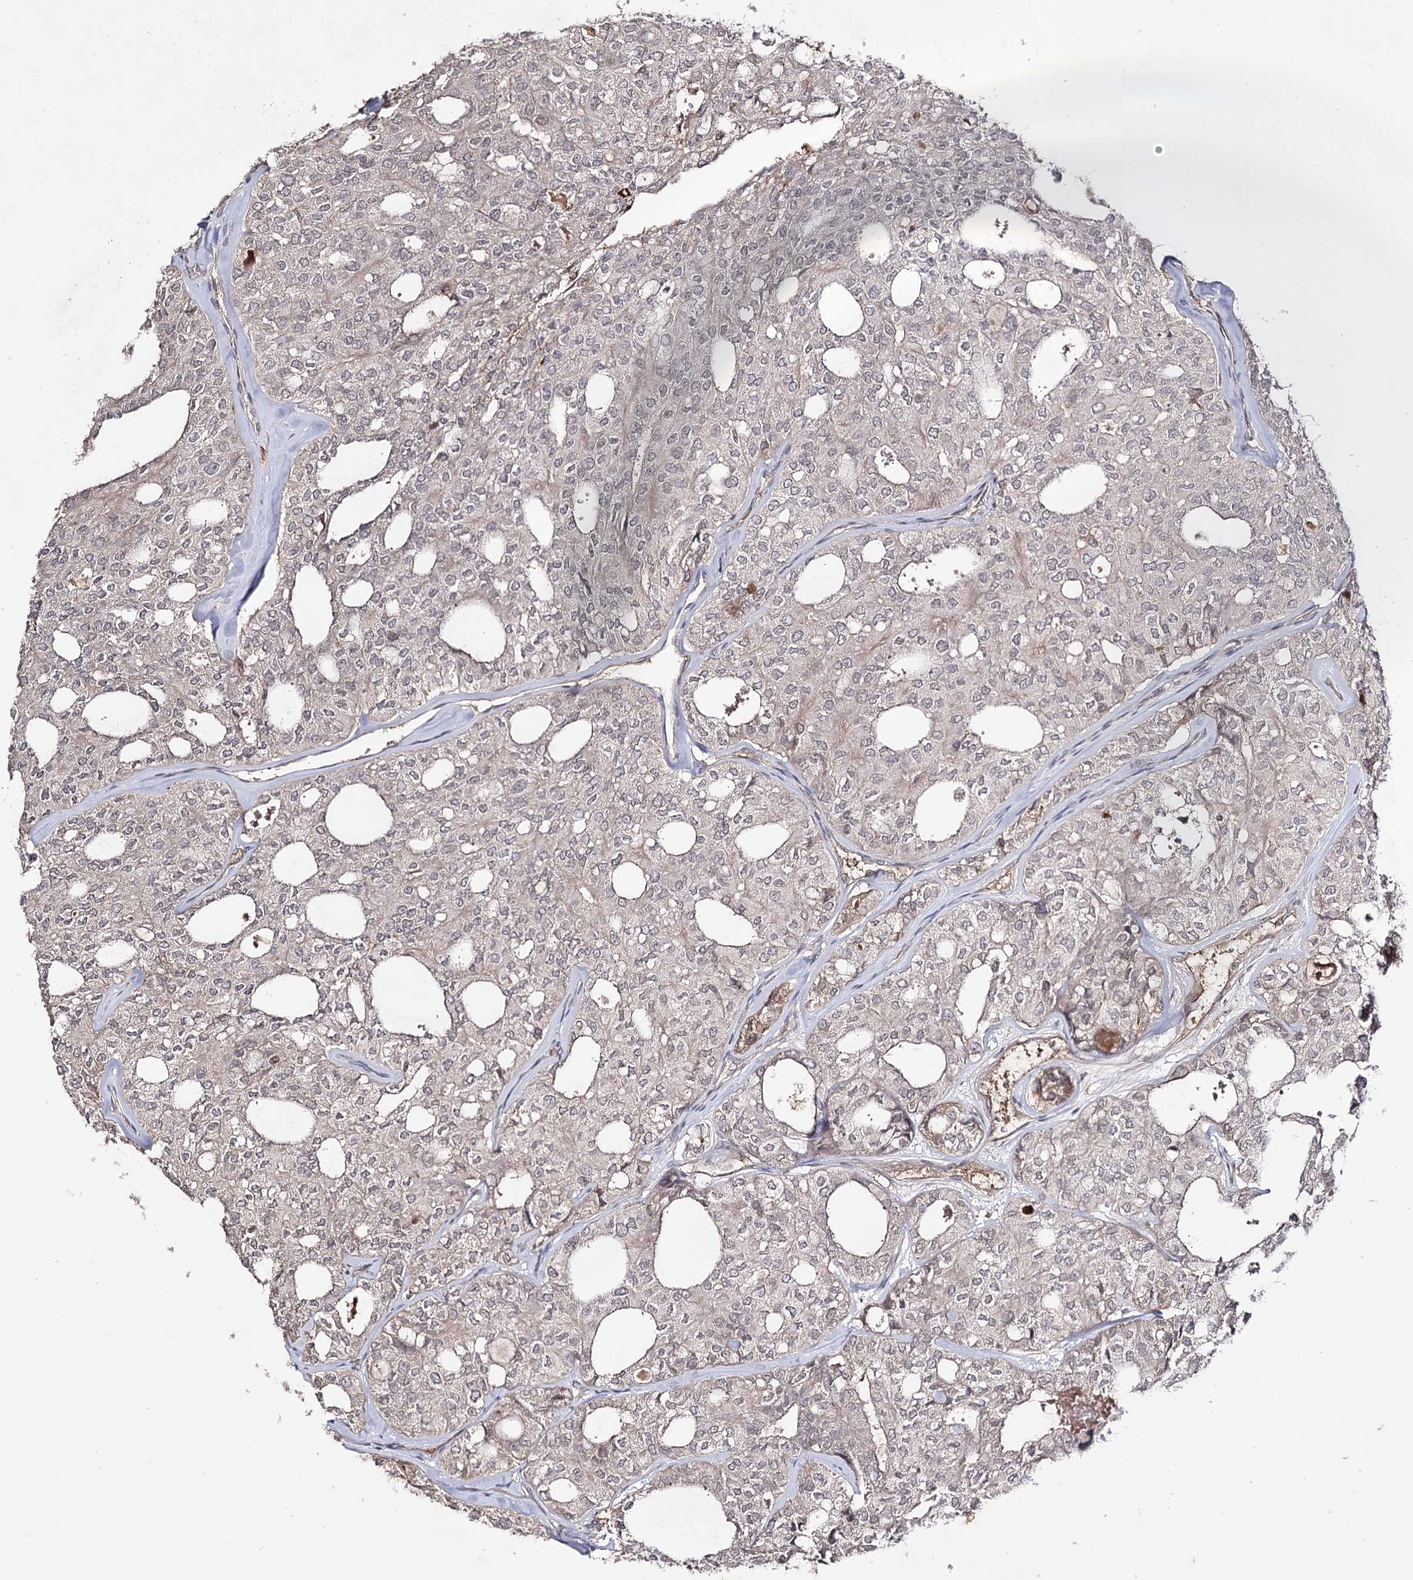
{"staining": {"intensity": "negative", "quantity": "none", "location": "none"}, "tissue": "thyroid cancer", "cell_type": "Tumor cells", "image_type": "cancer", "snomed": [{"axis": "morphology", "description": "Follicular adenoma carcinoma, NOS"}, {"axis": "topography", "description": "Thyroid gland"}], "caption": "The IHC image has no significant expression in tumor cells of follicular adenoma carcinoma (thyroid) tissue. (Stains: DAB (3,3'-diaminobenzidine) immunohistochemistry (IHC) with hematoxylin counter stain, Microscopy: brightfield microscopy at high magnification).", "gene": "SYNGR3", "patient": {"sex": "male", "age": 75}}